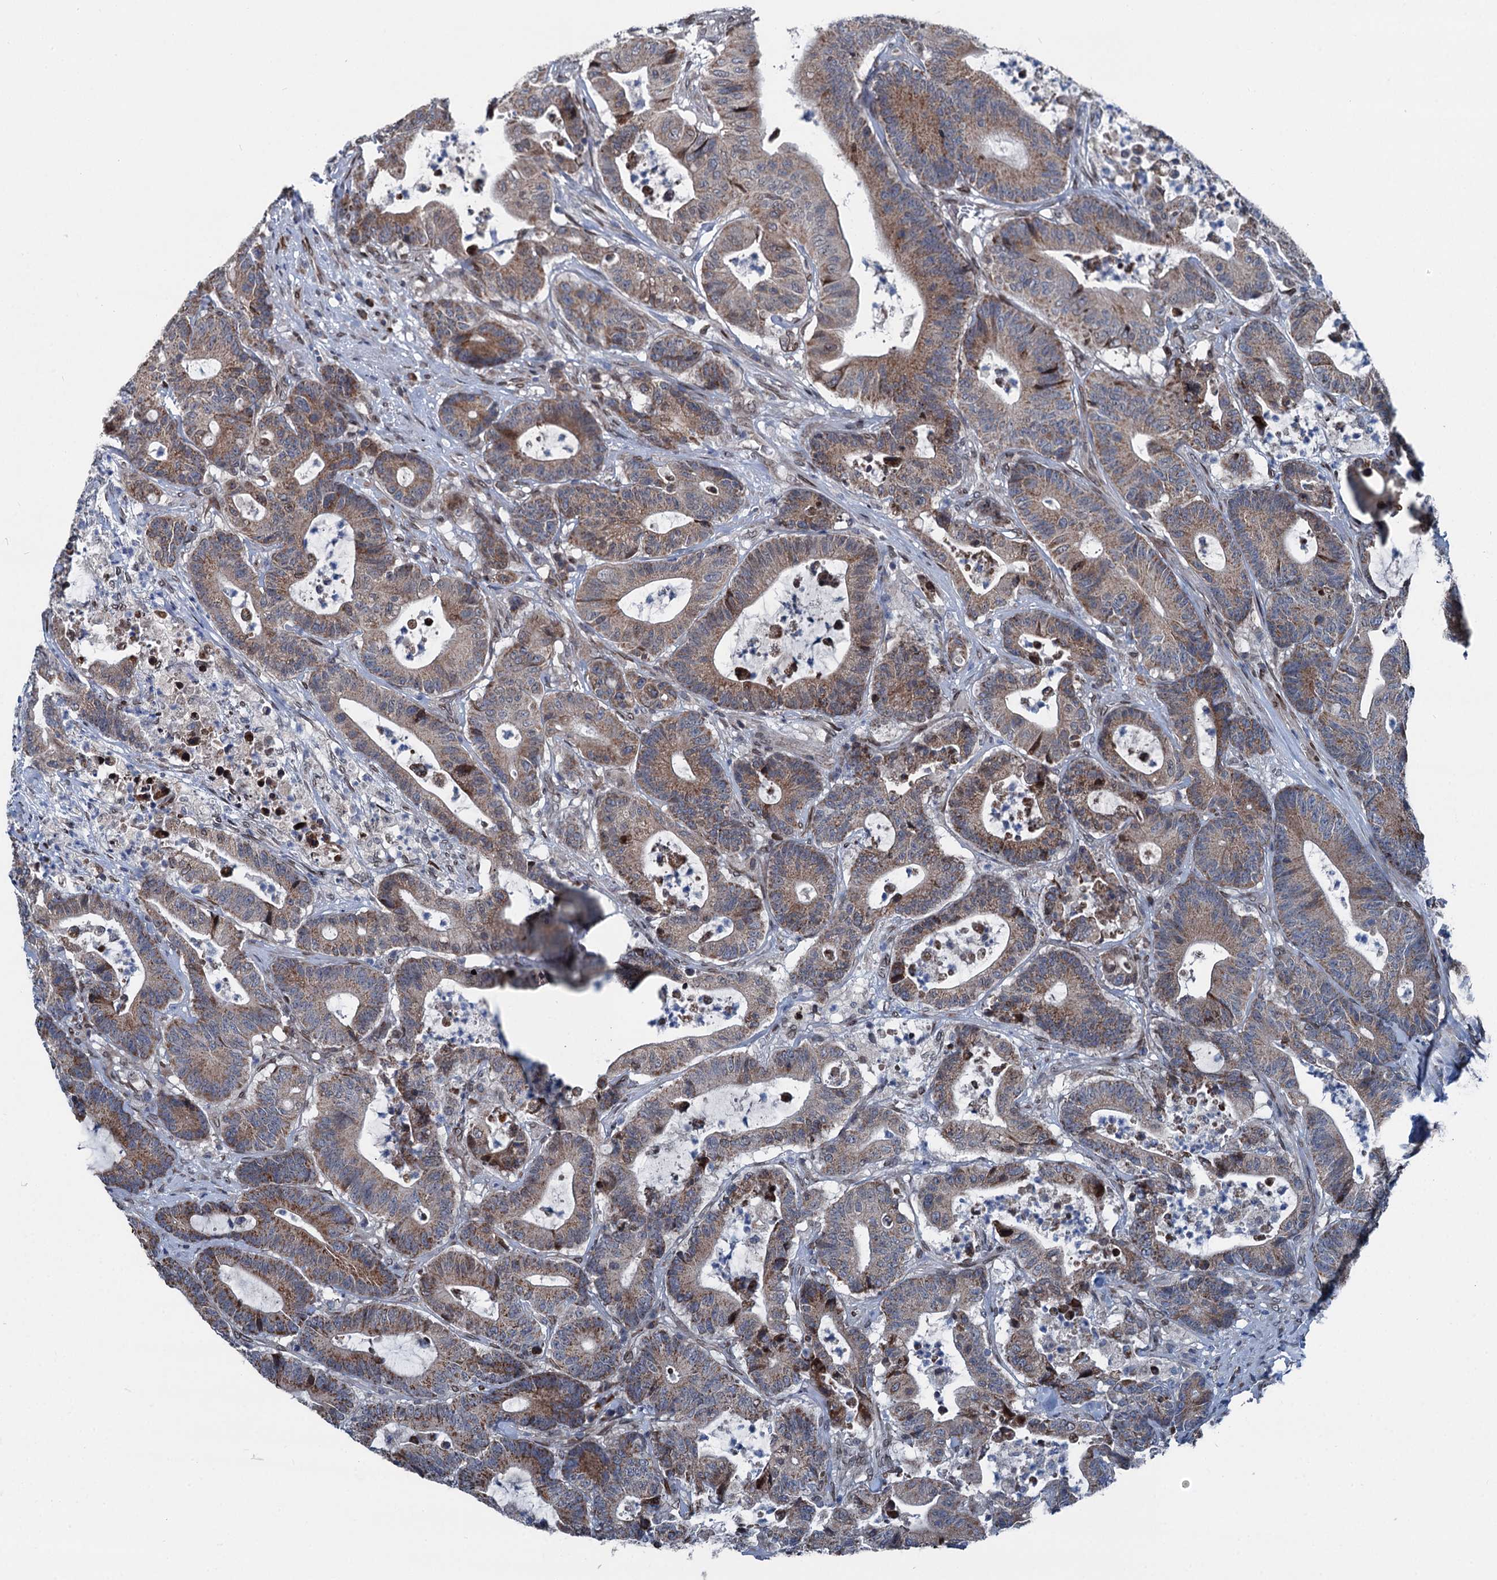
{"staining": {"intensity": "moderate", "quantity": ">75%", "location": "cytoplasmic/membranous"}, "tissue": "colorectal cancer", "cell_type": "Tumor cells", "image_type": "cancer", "snomed": [{"axis": "morphology", "description": "Adenocarcinoma, NOS"}, {"axis": "topography", "description": "Colon"}], "caption": "This image demonstrates immunohistochemistry (IHC) staining of human adenocarcinoma (colorectal), with medium moderate cytoplasmic/membranous positivity in approximately >75% of tumor cells.", "gene": "MRPL14", "patient": {"sex": "female", "age": 84}}